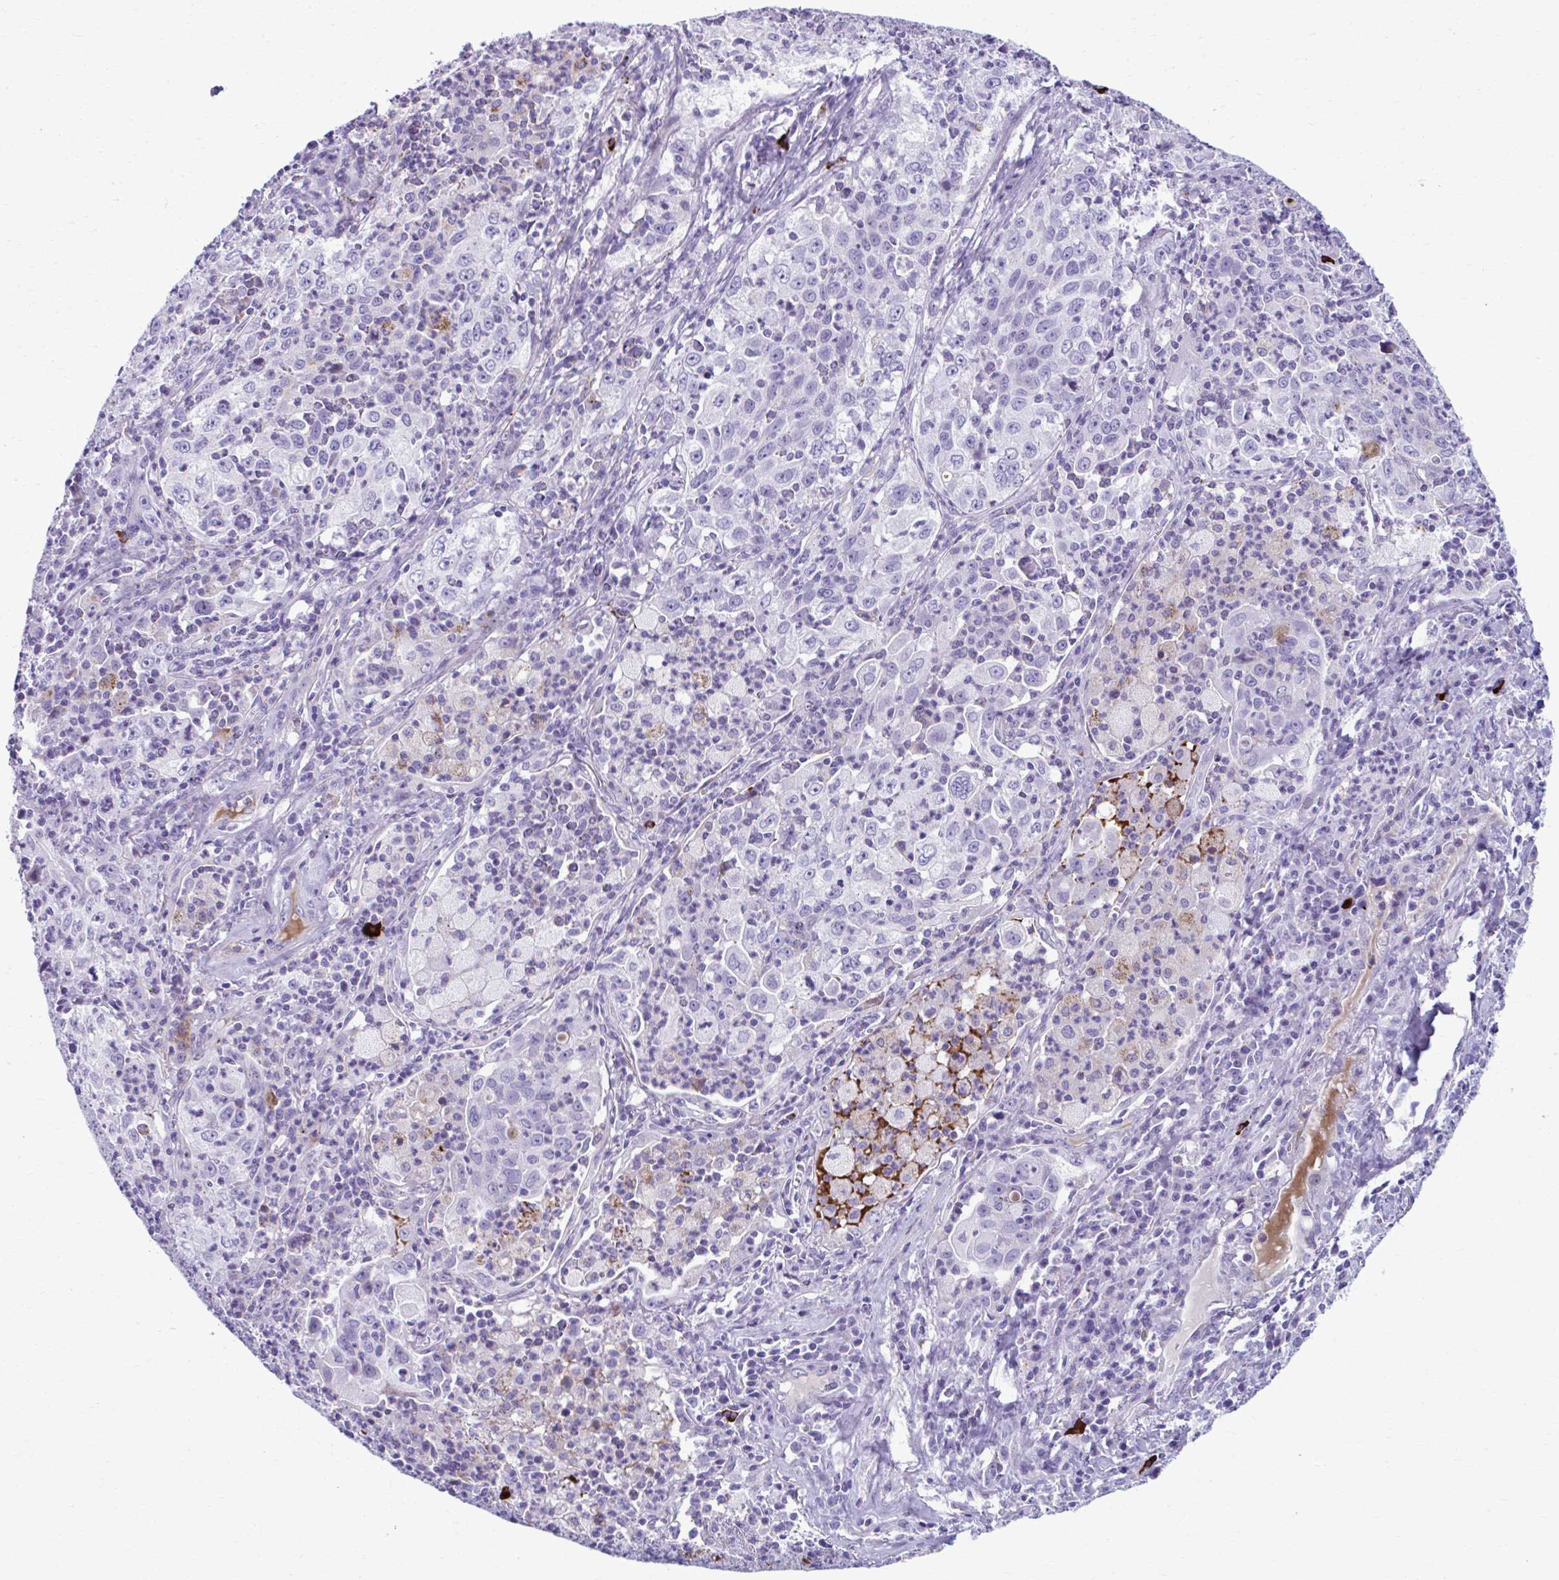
{"staining": {"intensity": "negative", "quantity": "none", "location": "none"}, "tissue": "lung cancer", "cell_type": "Tumor cells", "image_type": "cancer", "snomed": [{"axis": "morphology", "description": "Squamous cell carcinoma, NOS"}, {"axis": "topography", "description": "Lung"}], "caption": "Tumor cells show no significant expression in squamous cell carcinoma (lung). (DAB (3,3'-diaminobenzidine) immunohistochemistry, high magnification).", "gene": "C12orf71", "patient": {"sex": "male", "age": 71}}